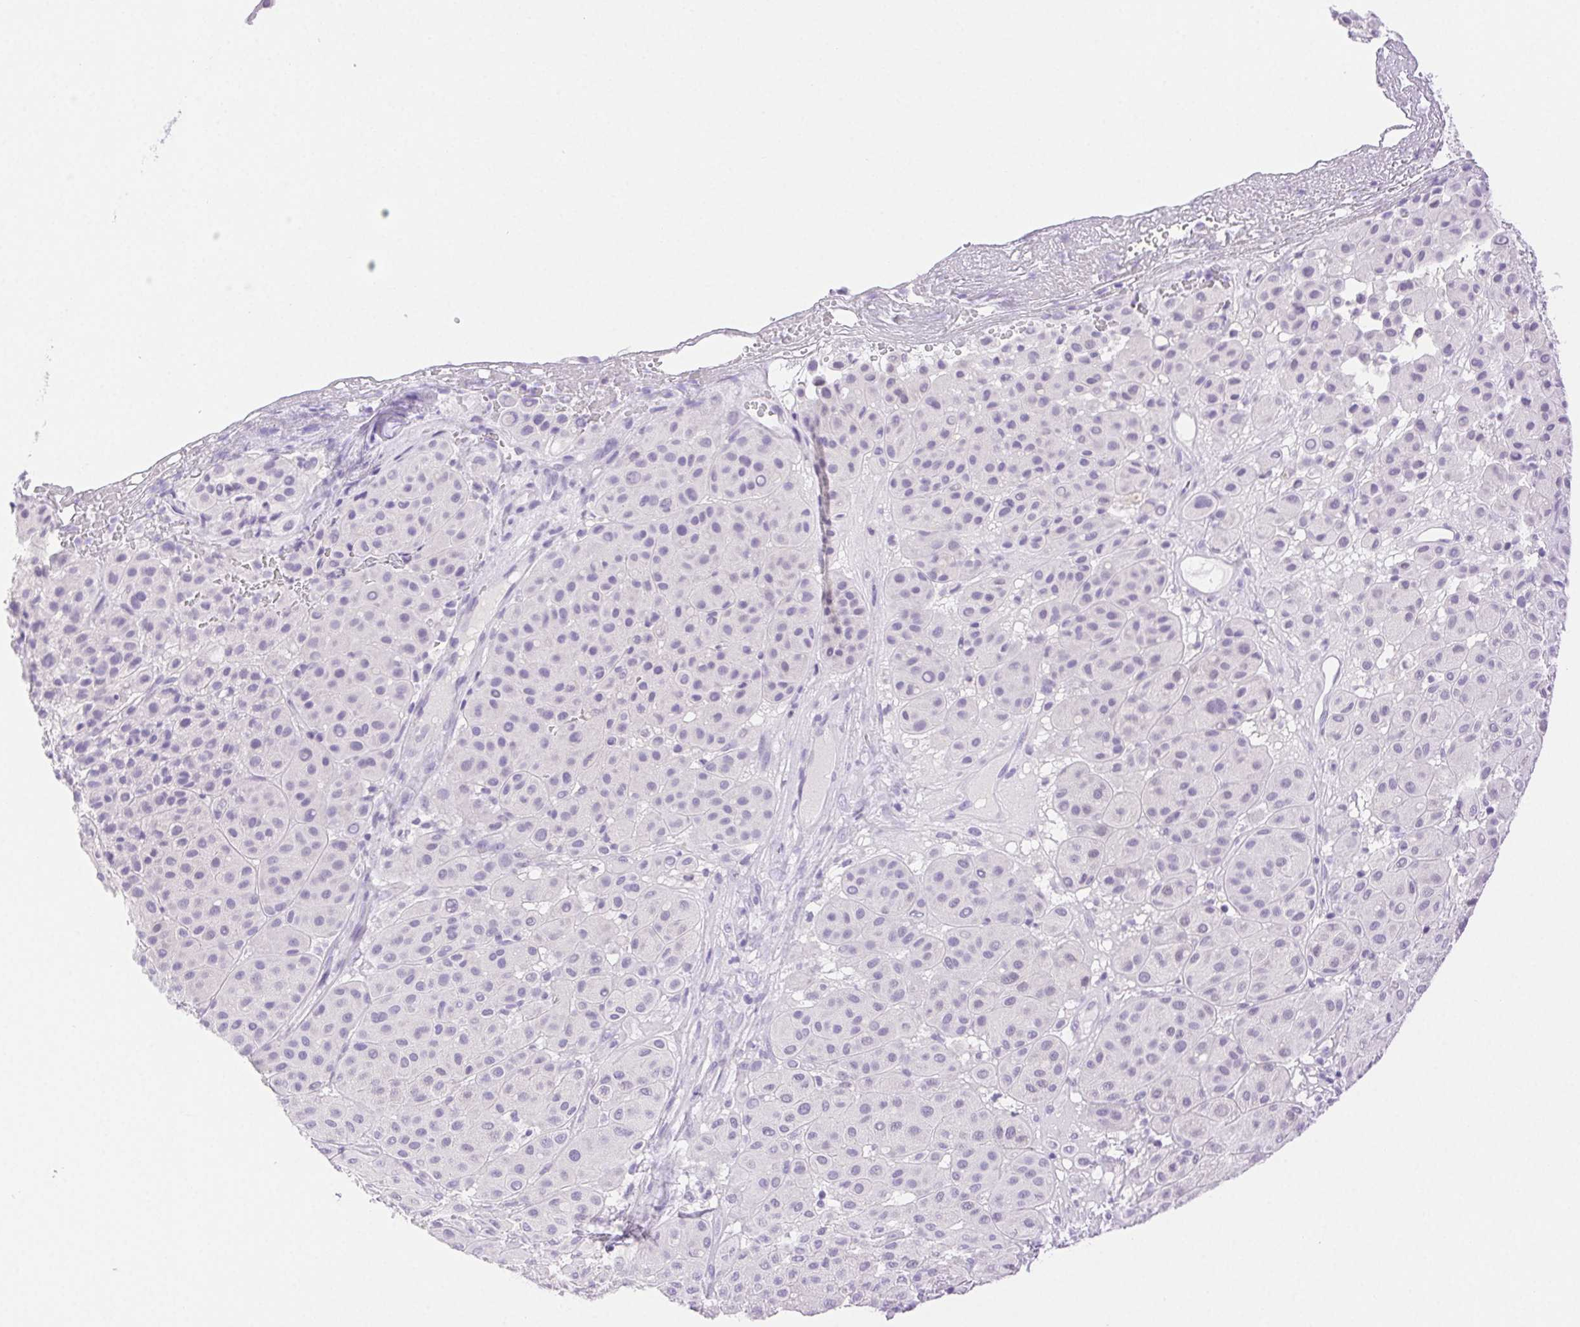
{"staining": {"intensity": "negative", "quantity": "none", "location": "none"}, "tissue": "melanoma", "cell_type": "Tumor cells", "image_type": "cancer", "snomed": [{"axis": "morphology", "description": "Malignant melanoma, Metastatic site"}, {"axis": "topography", "description": "Smooth muscle"}], "caption": "Melanoma was stained to show a protein in brown. There is no significant staining in tumor cells.", "gene": "SPACA4", "patient": {"sex": "male", "age": 41}}